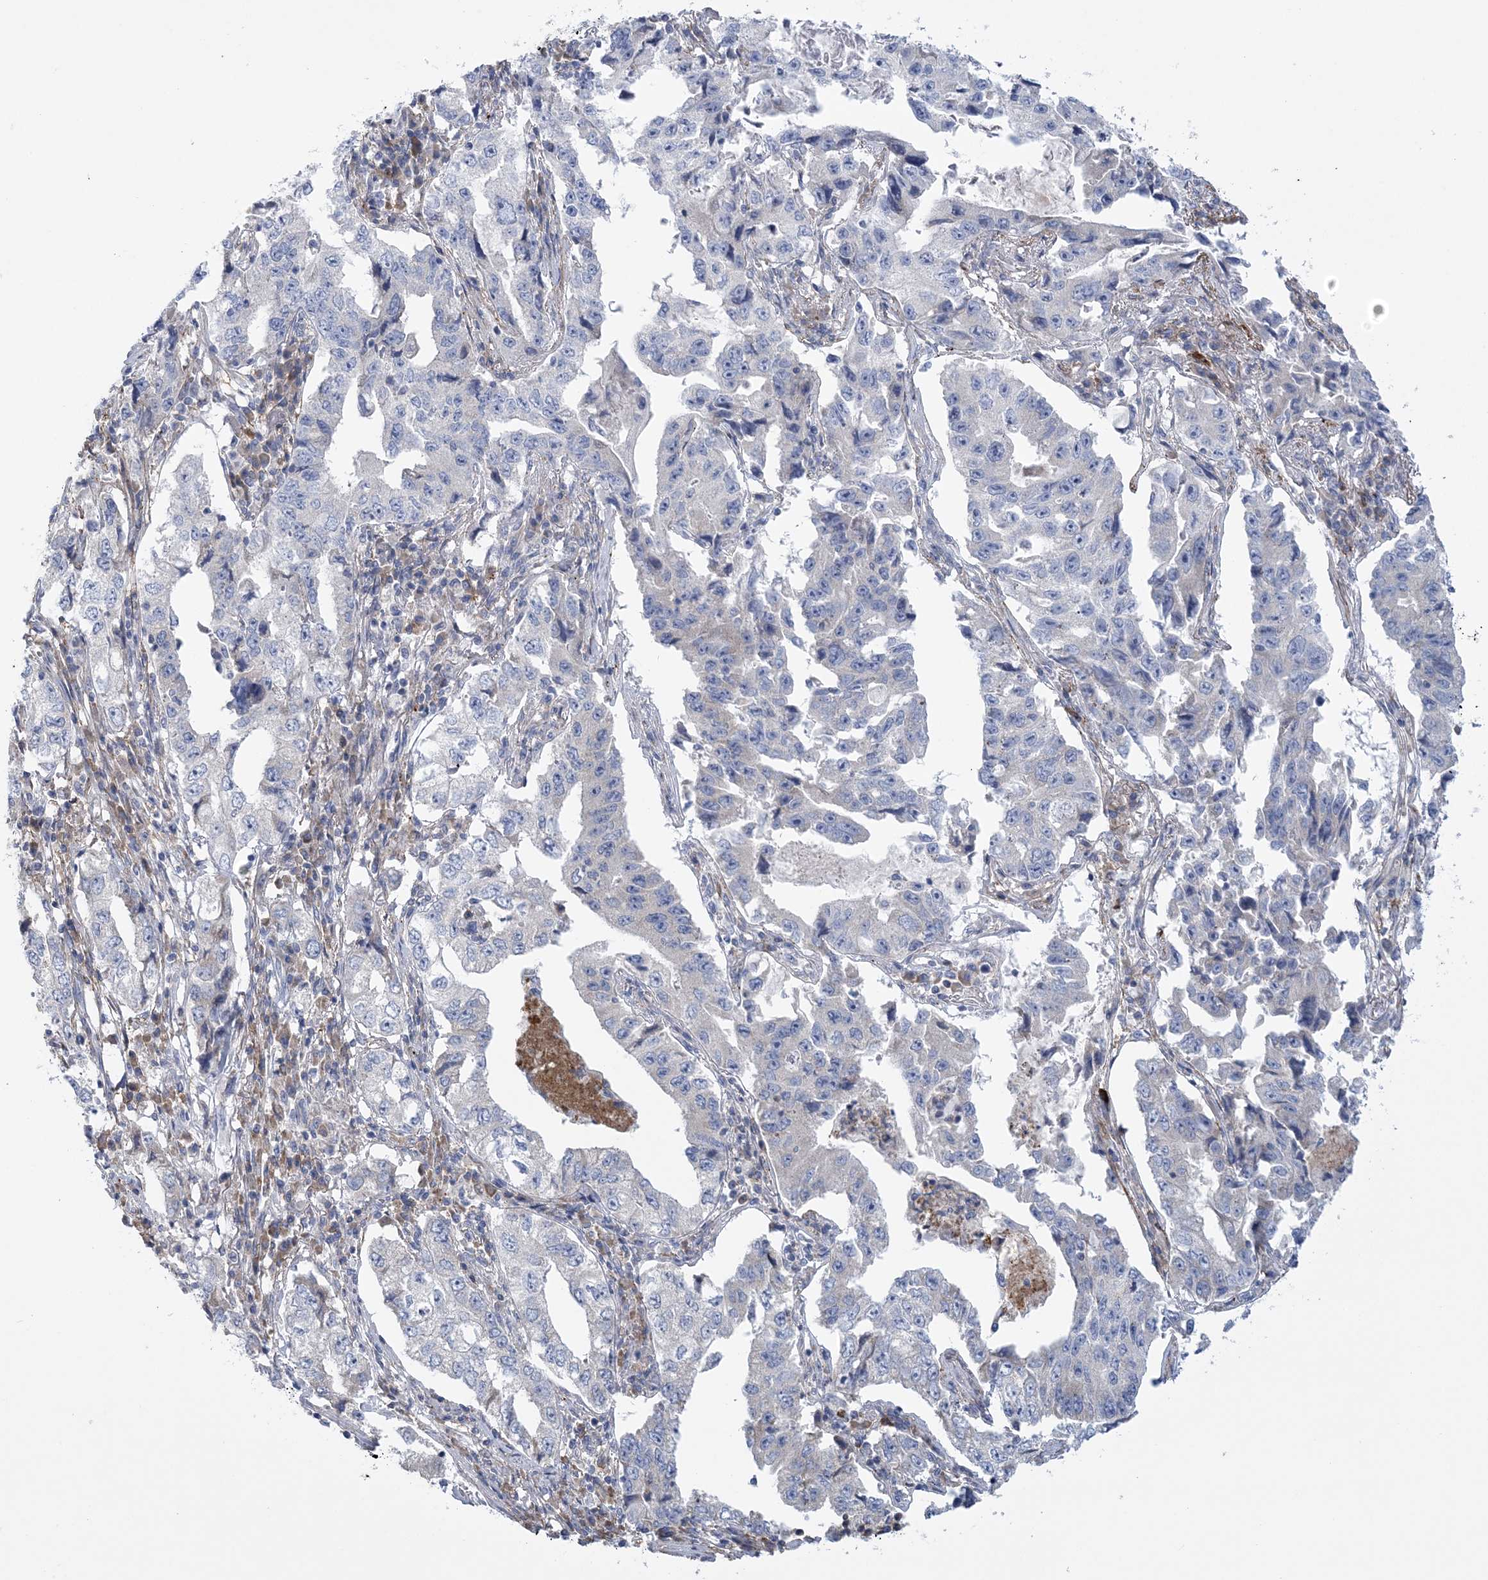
{"staining": {"intensity": "negative", "quantity": "none", "location": "none"}, "tissue": "lung cancer", "cell_type": "Tumor cells", "image_type": "cancer", "snomed": [{"axis": "morphology", "description": "Adenocarcinoma, NOS"}, {"axis": "topography", "description": "Lung"}], "caption": "IHC micrograph of lung cancer stained for a protein (brown), which reveals no expression in tumor cells.", "gene": "ARSJ", "patient": {"sex": "female", "age": 51}}